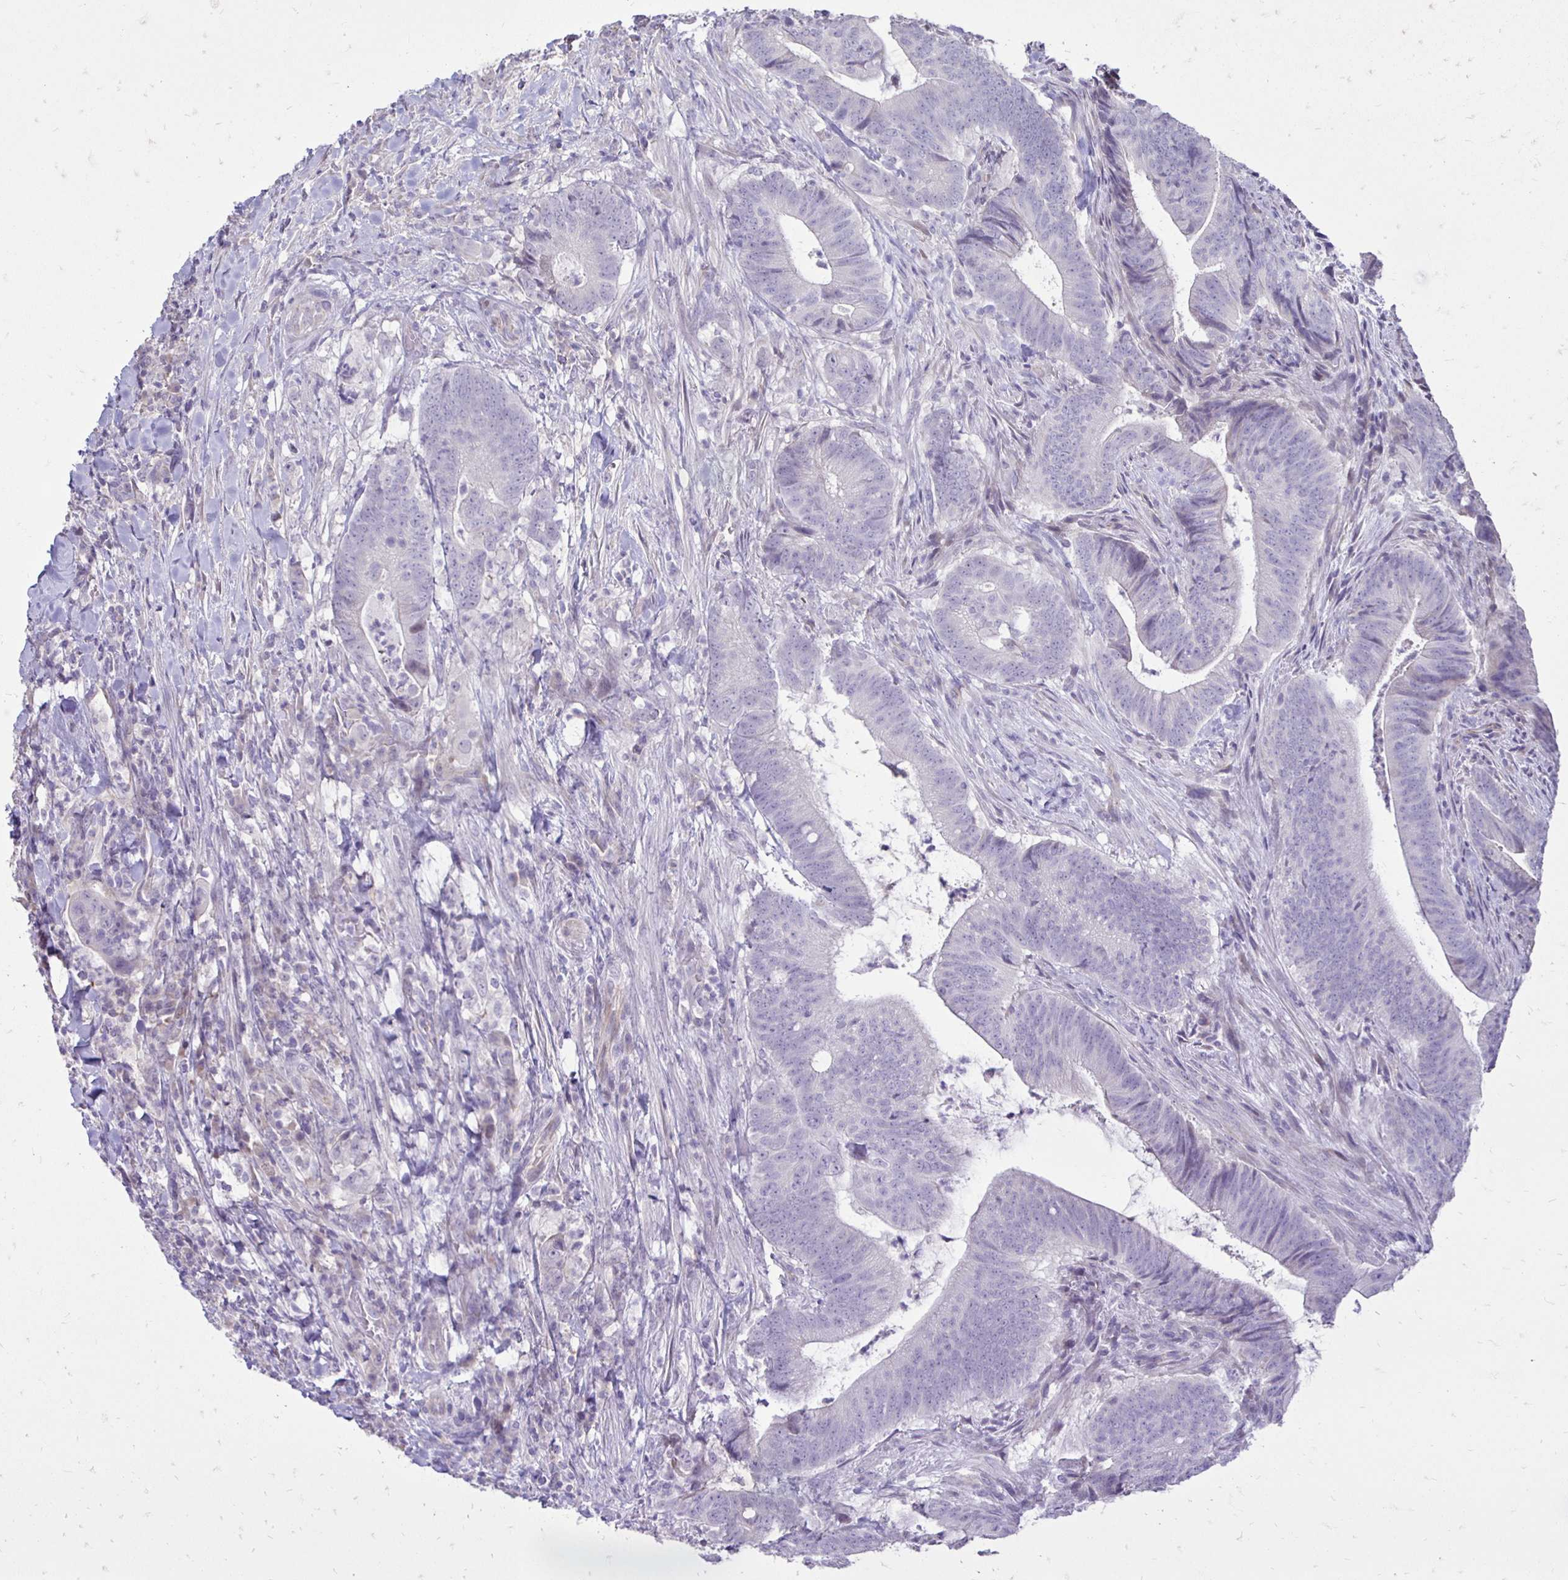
{"staining": {"intensity": "negative", "quantity": "none", "location": "none"}, "tissue": "colorectal cancer", "cell_type": "Tumor cells", "image_type": "cancer", "snomed": [{"axis": "morphology", "description": "Adenocarcinoma, NOS"}, {"axis": "topography", "description": "Colon"}], "caption": "Immunohistochemistry of colorectal adenocarcinoma exhibits no positivity in tumor cells.", "gene": "GAS2", "patient": {"sex": "female", "age": 43}}